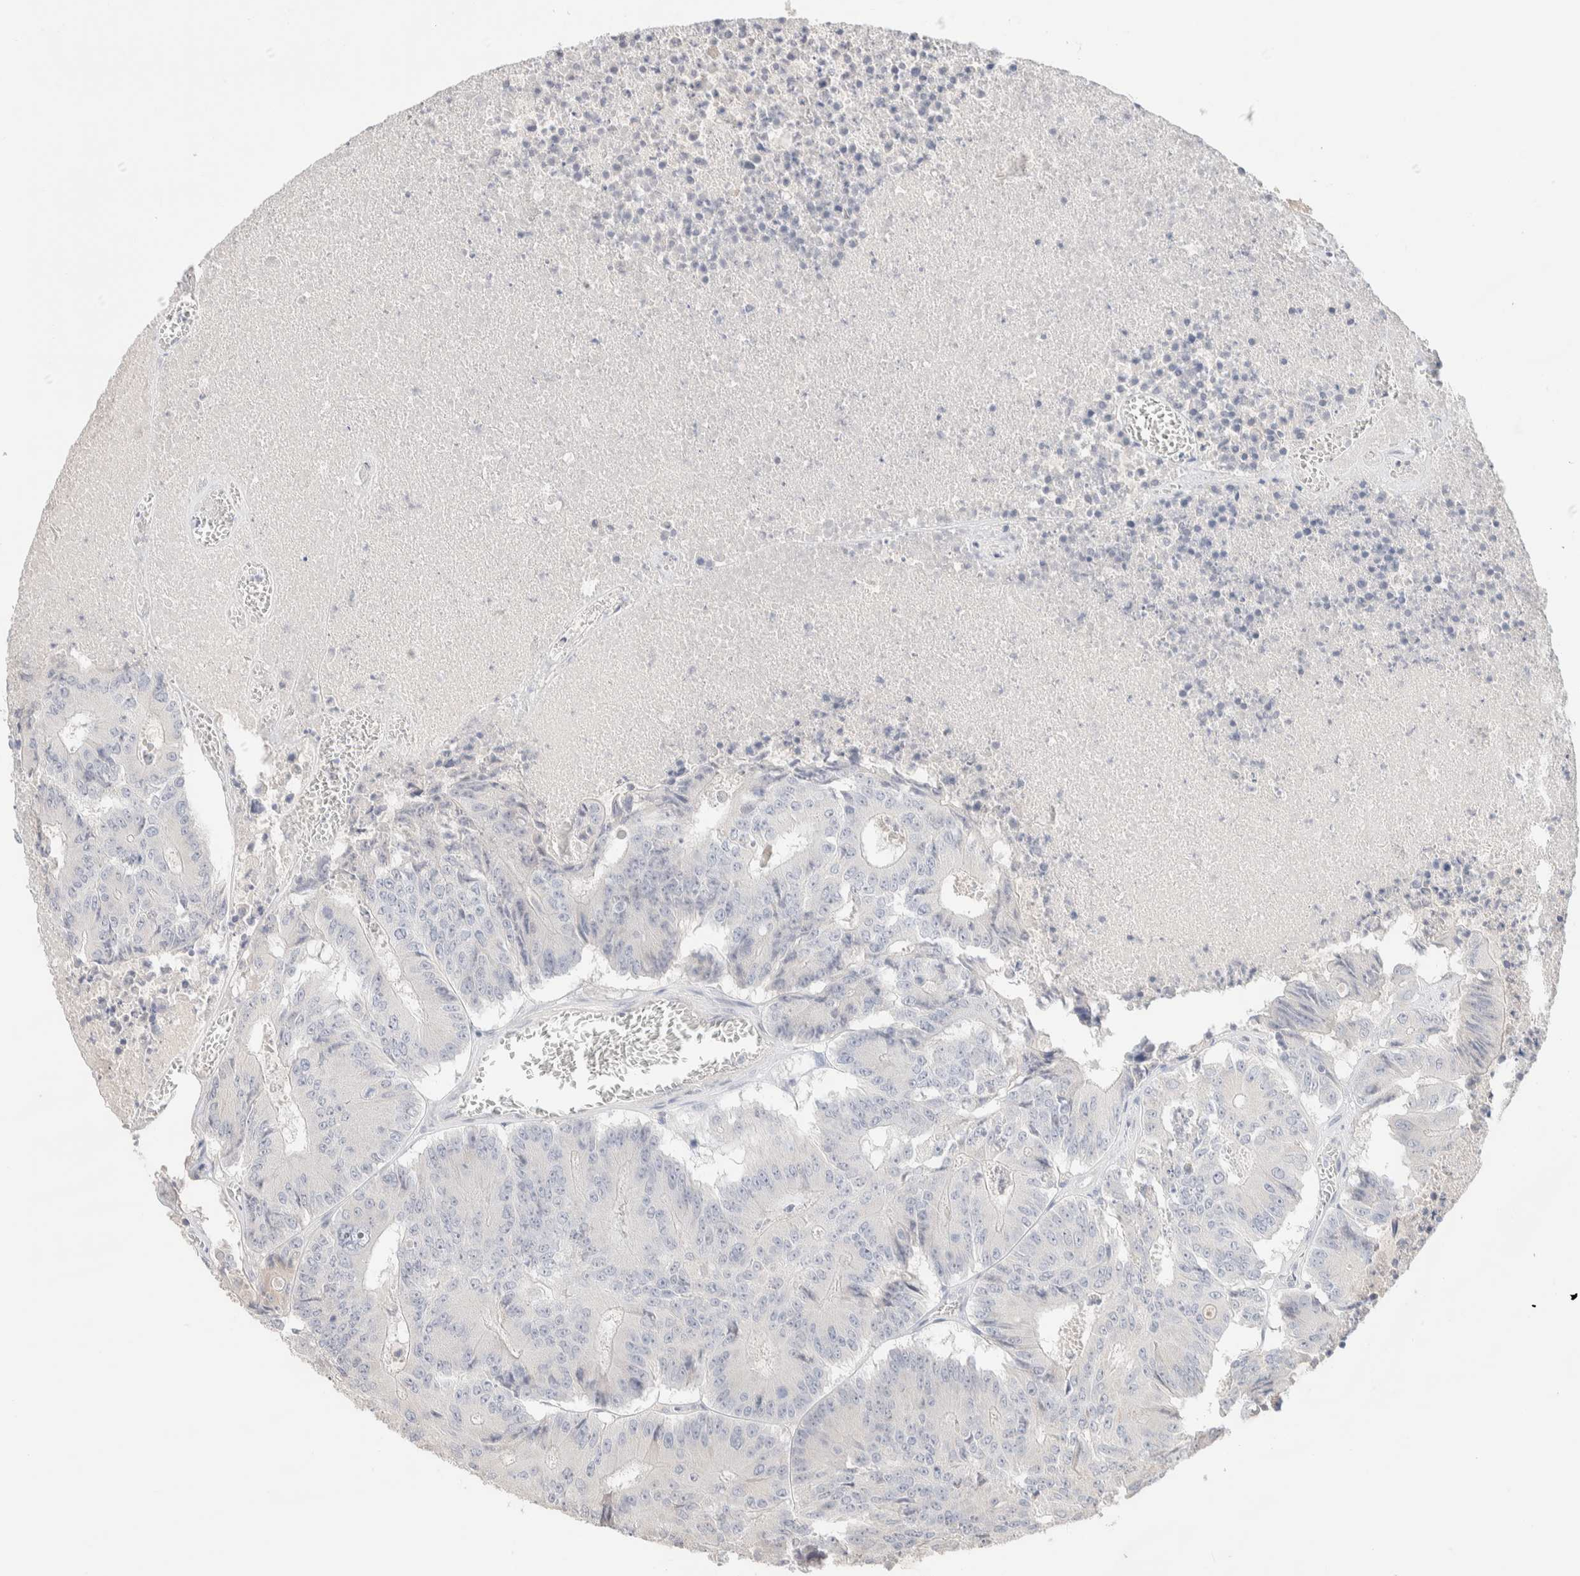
{"staining": {"intensity": "negative", "quantity": "none", "location": "none"}, "tissue": "colorectal cancer", "cell_type": "Tumor cells", "image_type": "cancer", "snomed": [{"axis": "morphology", "description": "Adenocarcinoma, NOS"}, {"axis": "topography", "description": "Colon"}], "caption": "Colorectal adenocarcinoma stained for a protein using IHC displays no staining tumor cells.", "gene": "RIDA", "patient": {"sex": "male", "age": 87}}